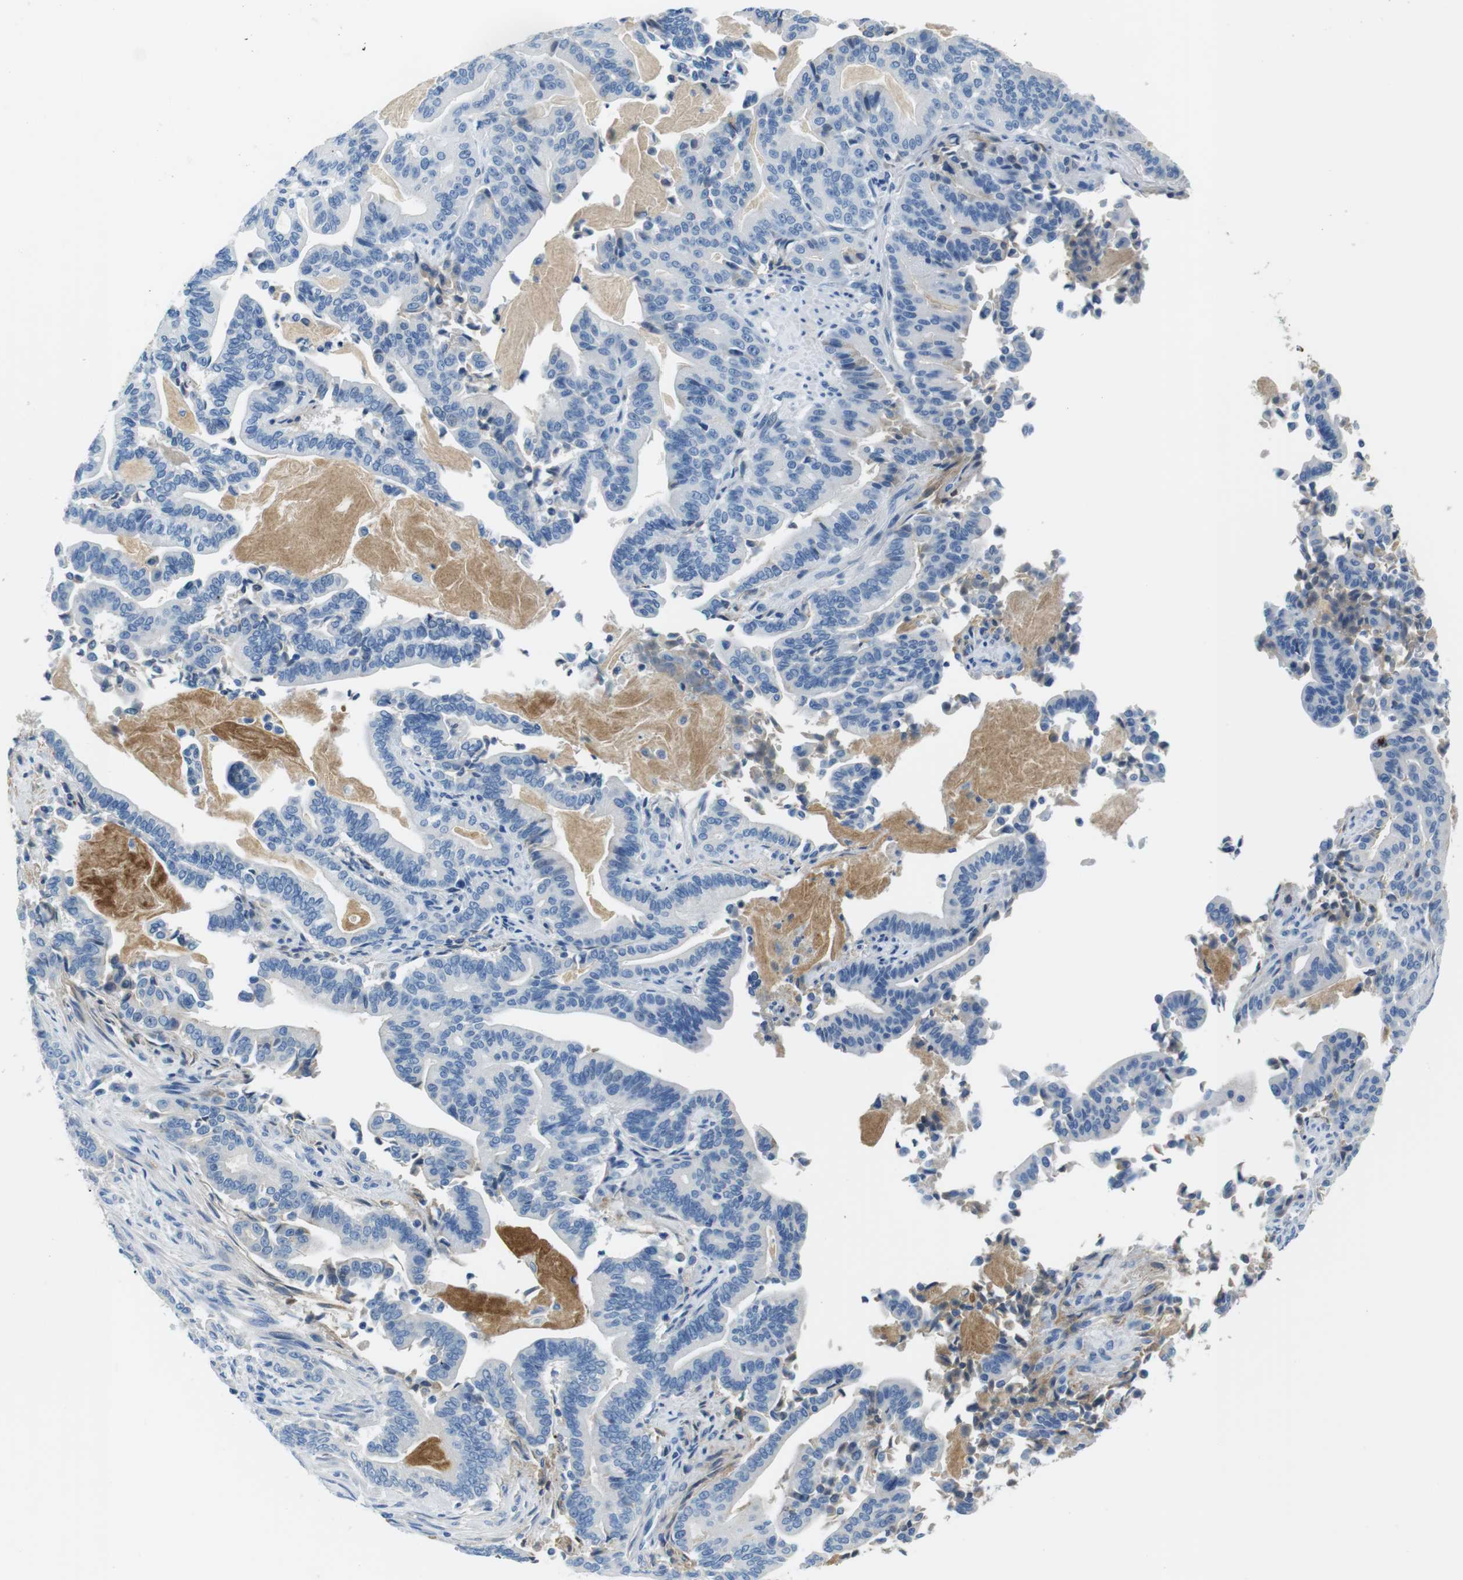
{"staining": {"intensity": "moderate", "quantity": "<25%", "location": "cytoplasmic/membranous"}, "tissue": "pancreatic cancer", "cell_type": "Tumor cells", "image_type": "cancer", "snomed": [{"axis": "morphology", "description": "Normal tissue, NOS"}, {"axis": "morphology", "description": "Adenocarcinoma, NOS"}, {"axis": "topography", "description": "Pancreas"}], "caption": "Pancreatic cancer tissue displays moderate cytoplasmic/membranous expression in approximately <25% of tumor cells", "gene": "IGKC", "patient": {"sex": "male", "age": 63}}